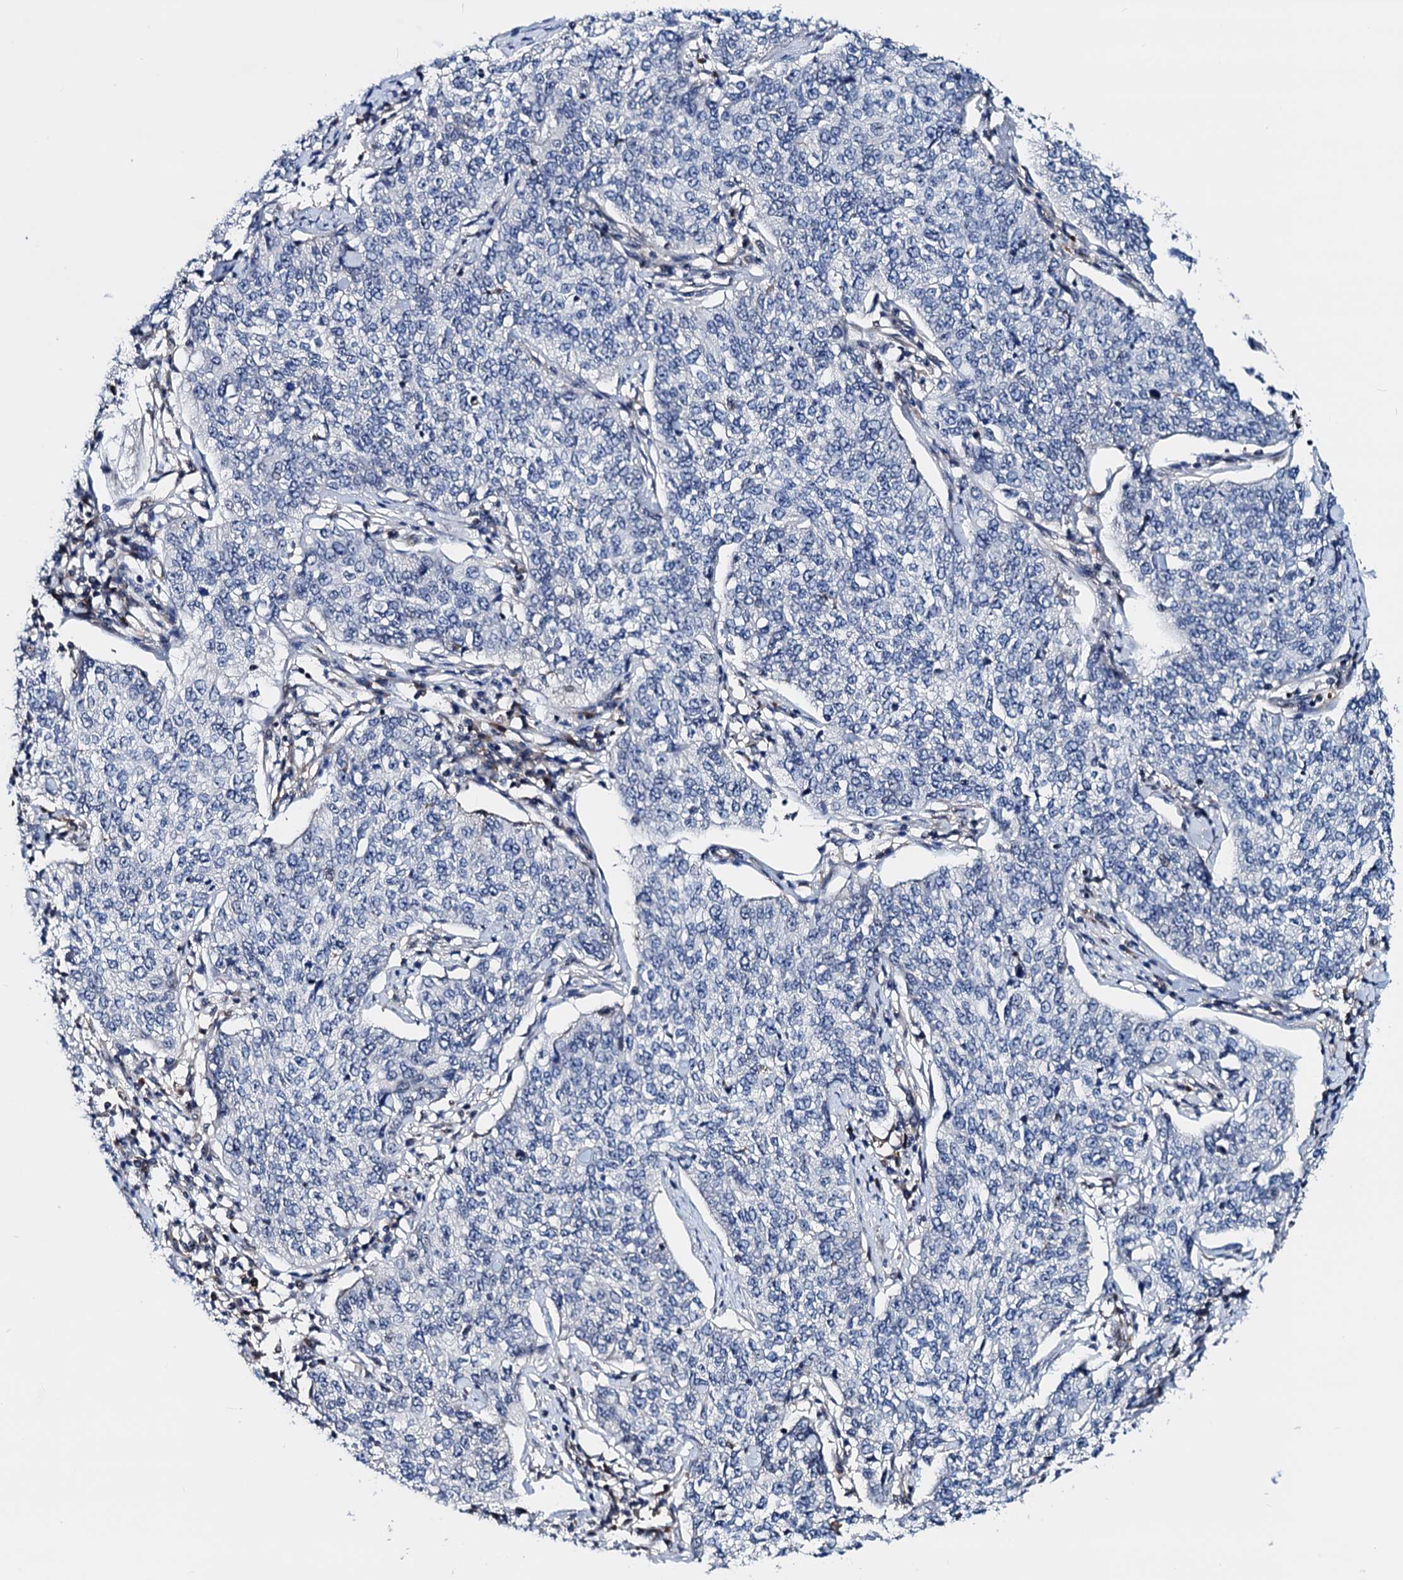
{"staining": {"intensity": "negative", "quantity": "none", "location": "none"}, "tissue": "cervical cancer", "cell_type": "Tumor cells", "image_type": "cancer", "snomed": [{"axis": "morphology", "description": "Squamous cell carcinoma, NOS"}, {"axis": "topography", "description": "Cervix"}], "caption": "This is a image of immunohistochemistry (IHC) staining of cervical cancer, which shows no staining in tumor cells. (DAB (3,3'-diaminobenzidine) immunohistochemistry (IHC) with hematoxylin counter stain).", "gene": "COA4", "patient": {"sex": "female", "age": 35}}